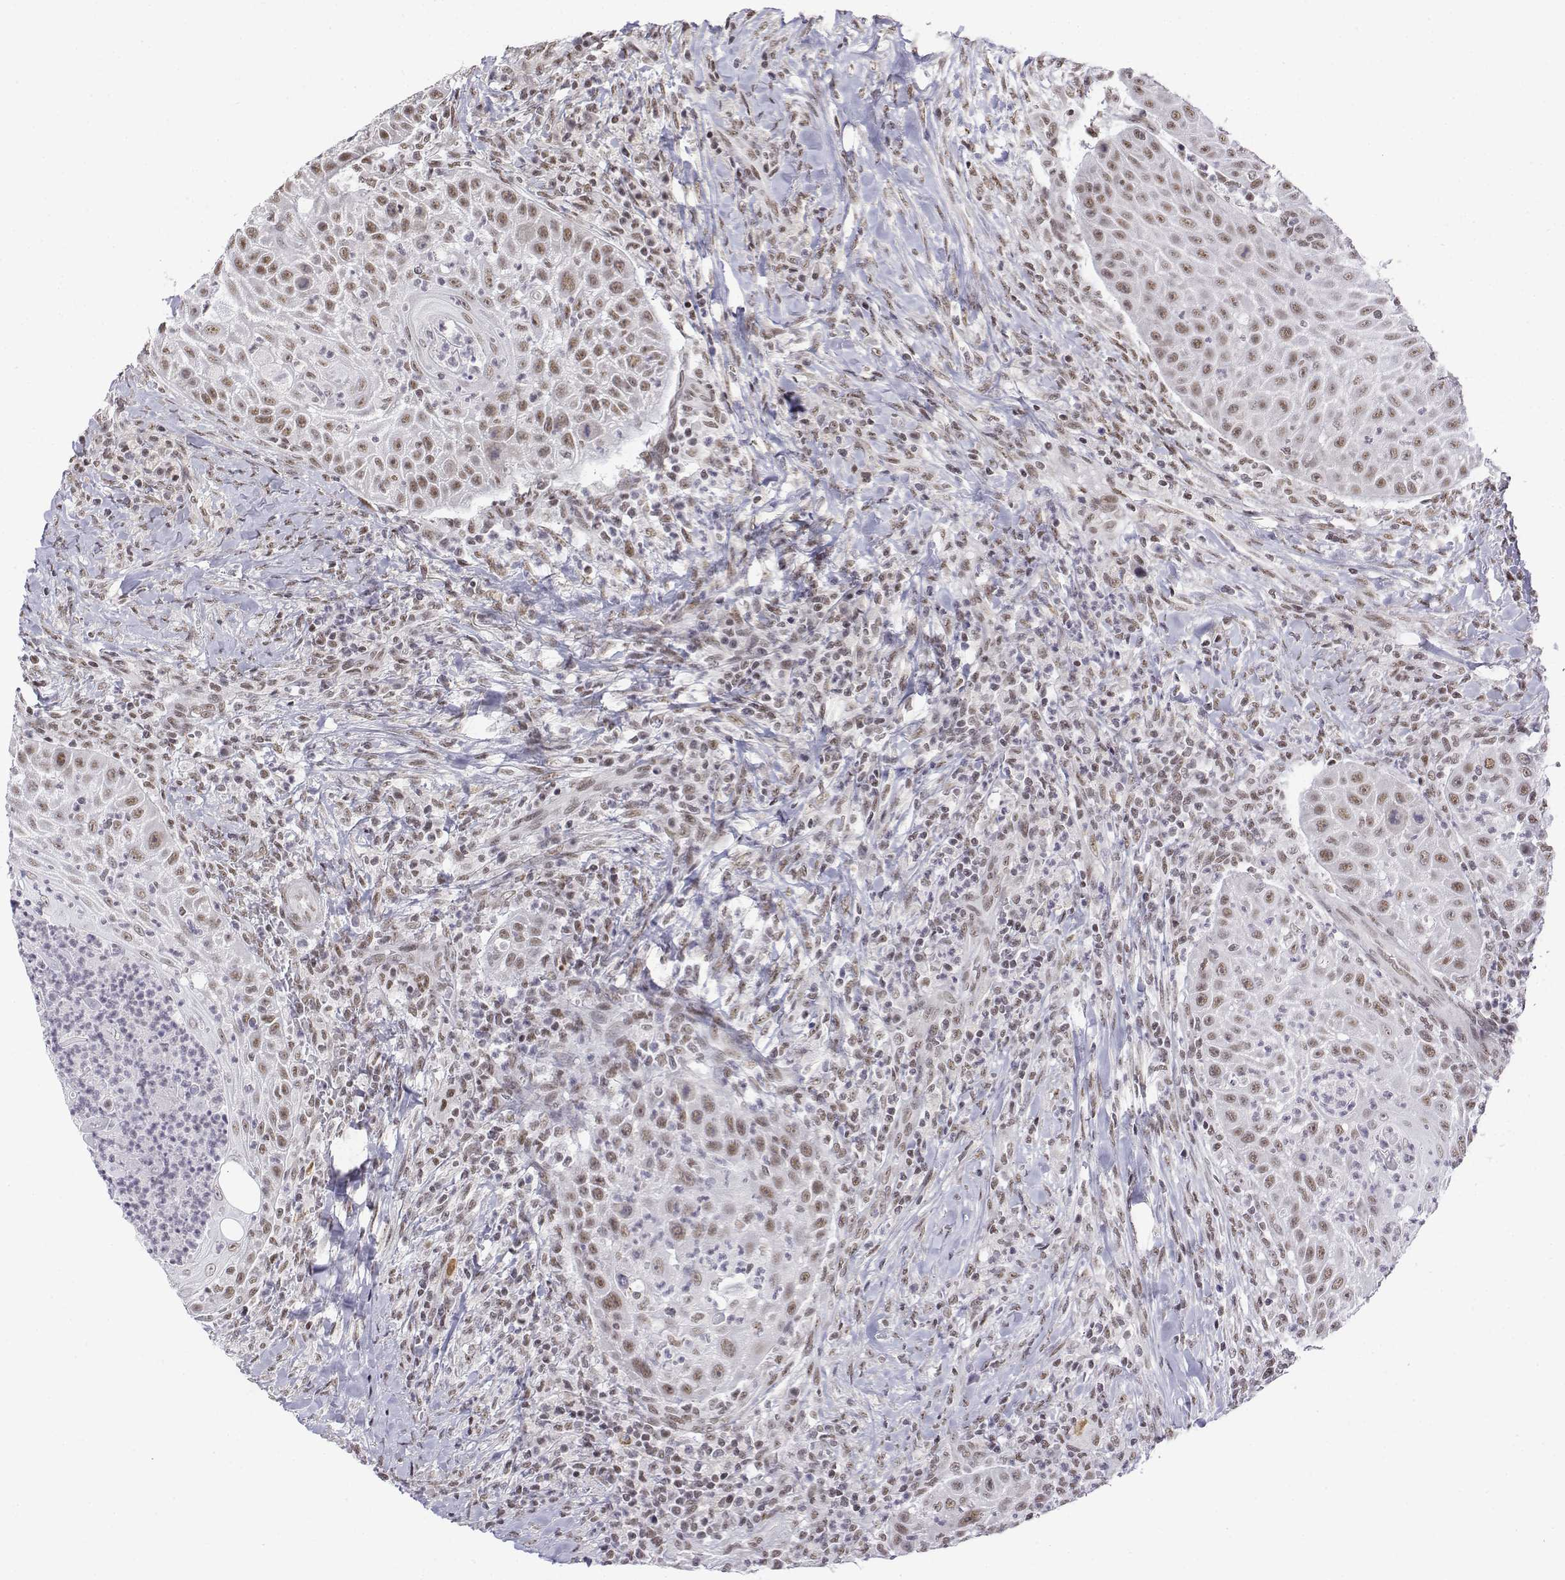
{"staining": {"intensity": "weak", "quantity": ">75%", "location": "nuclear"}, "tissue": "head and neck cancer", "cell_type": "Tumor cells", "image_type": "cancer", "snomed": [{"axis": "morphology", "description": "Squamous cell carcinoma, NOS"}, {"axis": "topography", "description": "Head-Neck"}], "caption": "An image of human head and neck squamous cell carcinoma stained for a protein displays weak nuclear brown staining in tumor cells.", "gene": "SETD1A", "patient": {"sex": "male", "age": 69}}